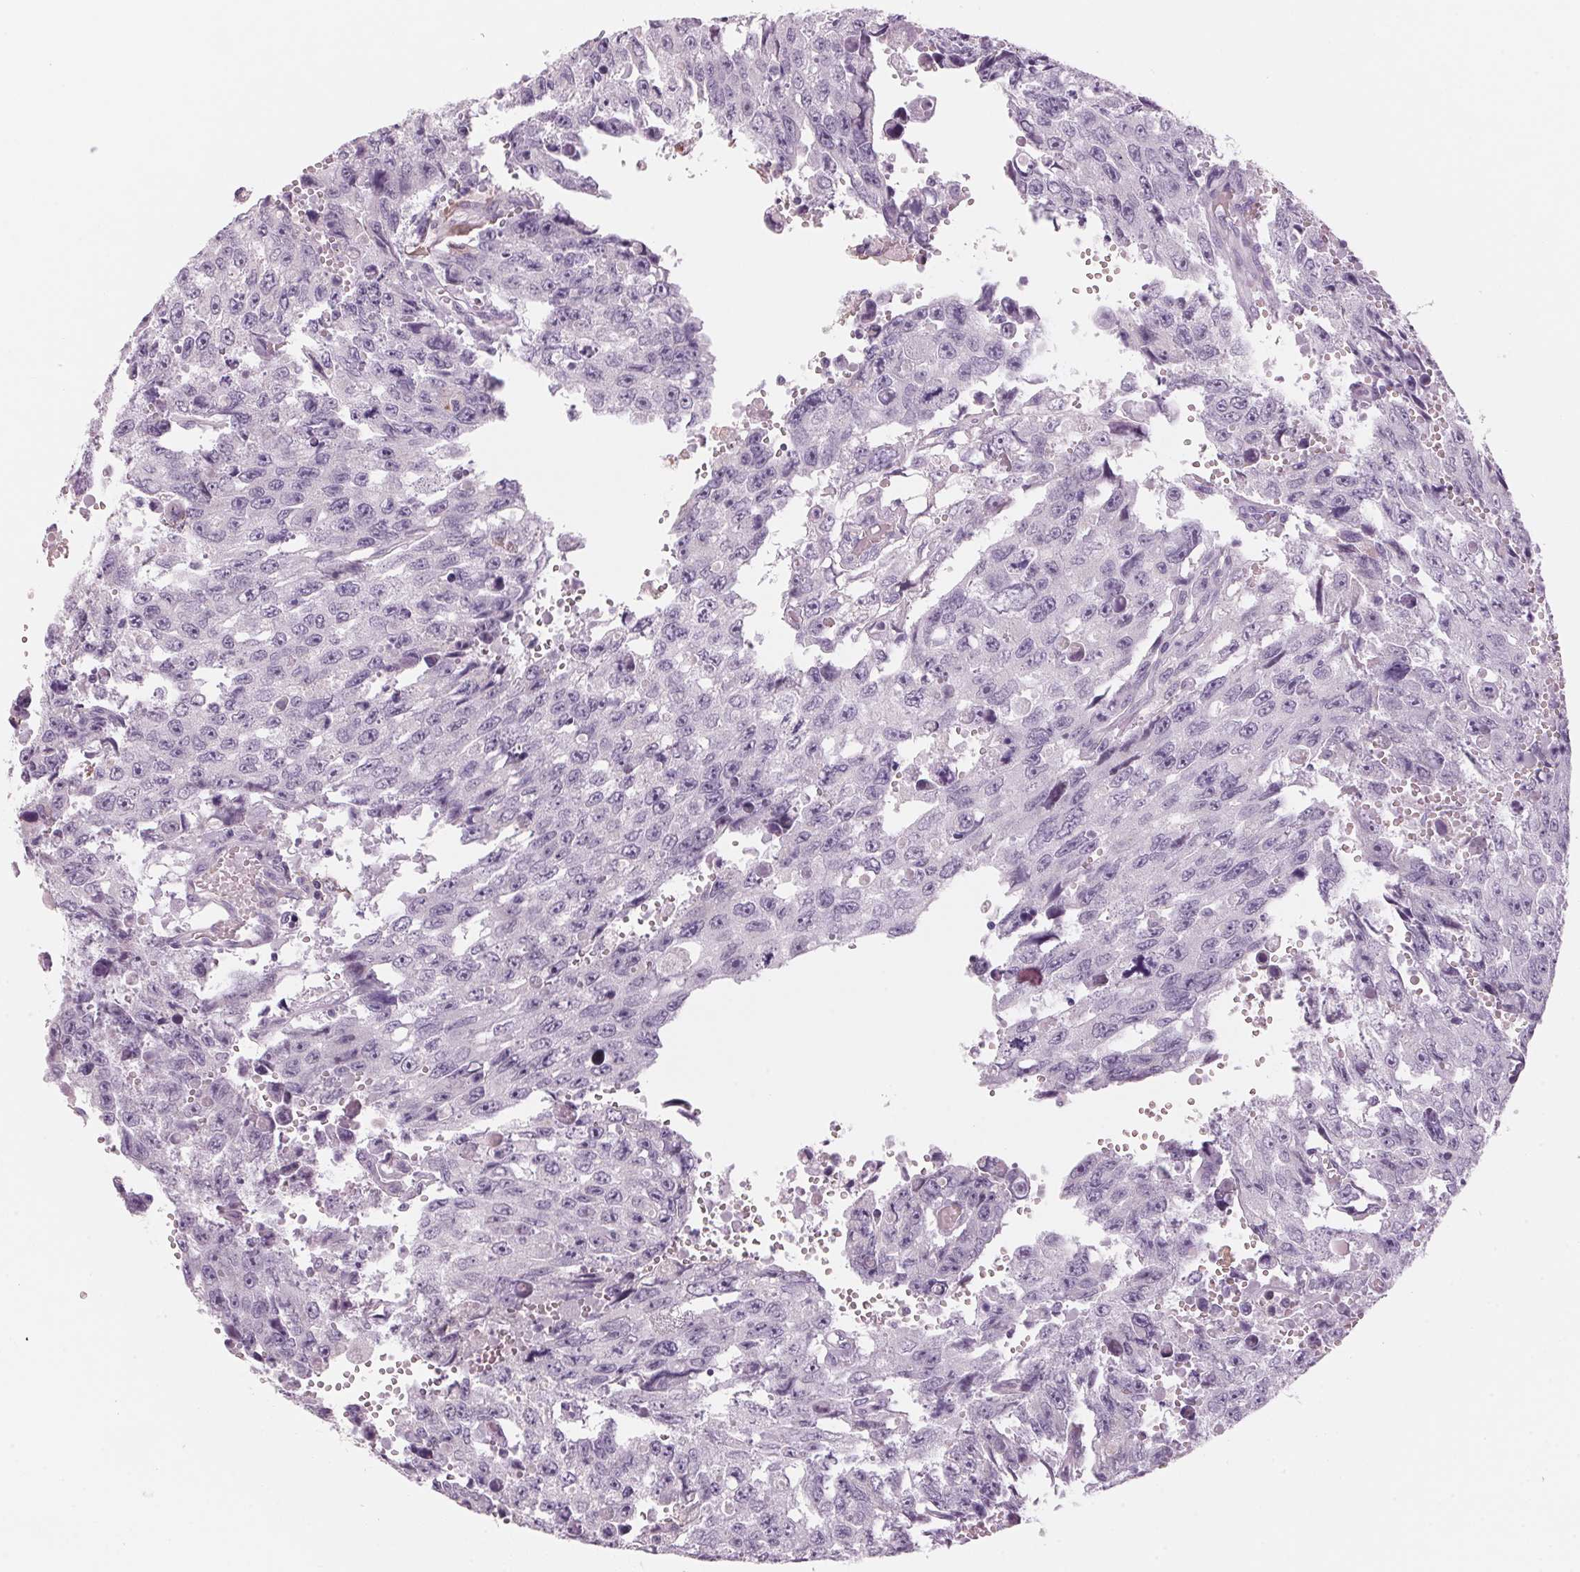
{"staining": {"intensity": "negative", "quantity": "none", "location": "none"}, "tissue": "testis cancer", "cell_type": "Tumor cells", "image_type": "cancer", "snomed": [{"axis": "morphology", "description": "Seminoma, NOS"}, {"axis": "topography", "description": "Testis"}], "caption": "Immunohistochemistry image of neoplastic tissue: testis seminoma stained with DAB exhibits no significant protein staining in tumor cells.", "gene": "ADAM20", "patient": {"sex": "male", "age": 26}}